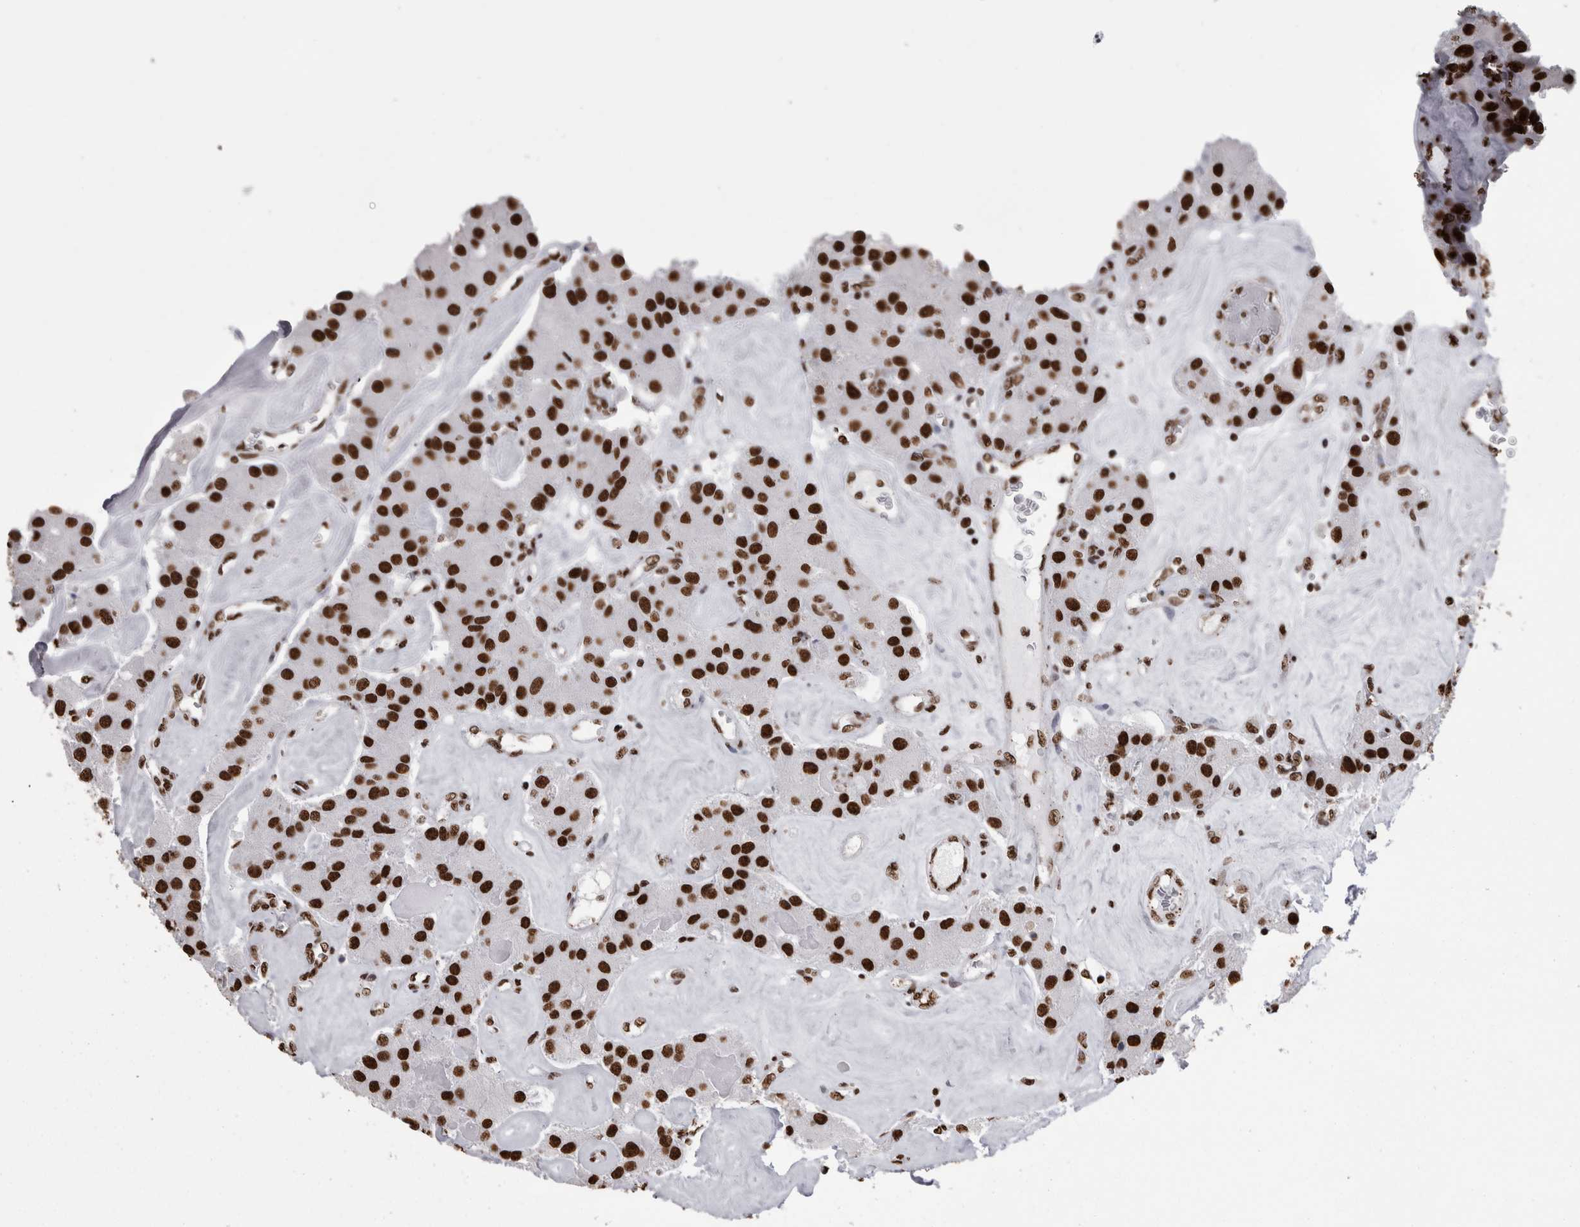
{"staining": {"intensity": "strong", "quantity": ">75%", "location": "nuclear"}, "tissue": "carcinoid", "cell_type": "Tumor cells", "image_type": "cancer", "snomed": [{"axis": "morphology", "description": "Carcinoid, malignant, NOS"}, {"axis": "topography", "description": "Pancreas"}], "caption": "Strong nuclear protein expression is appreciated in about >75% of tumor cells in malignant carcinoid. Immunohistochemistry stains the protein of interest in brown and the nuclei are stained blue.", "gene": "HNRNPM", "patient": {"sex": "male", "age": 41}}